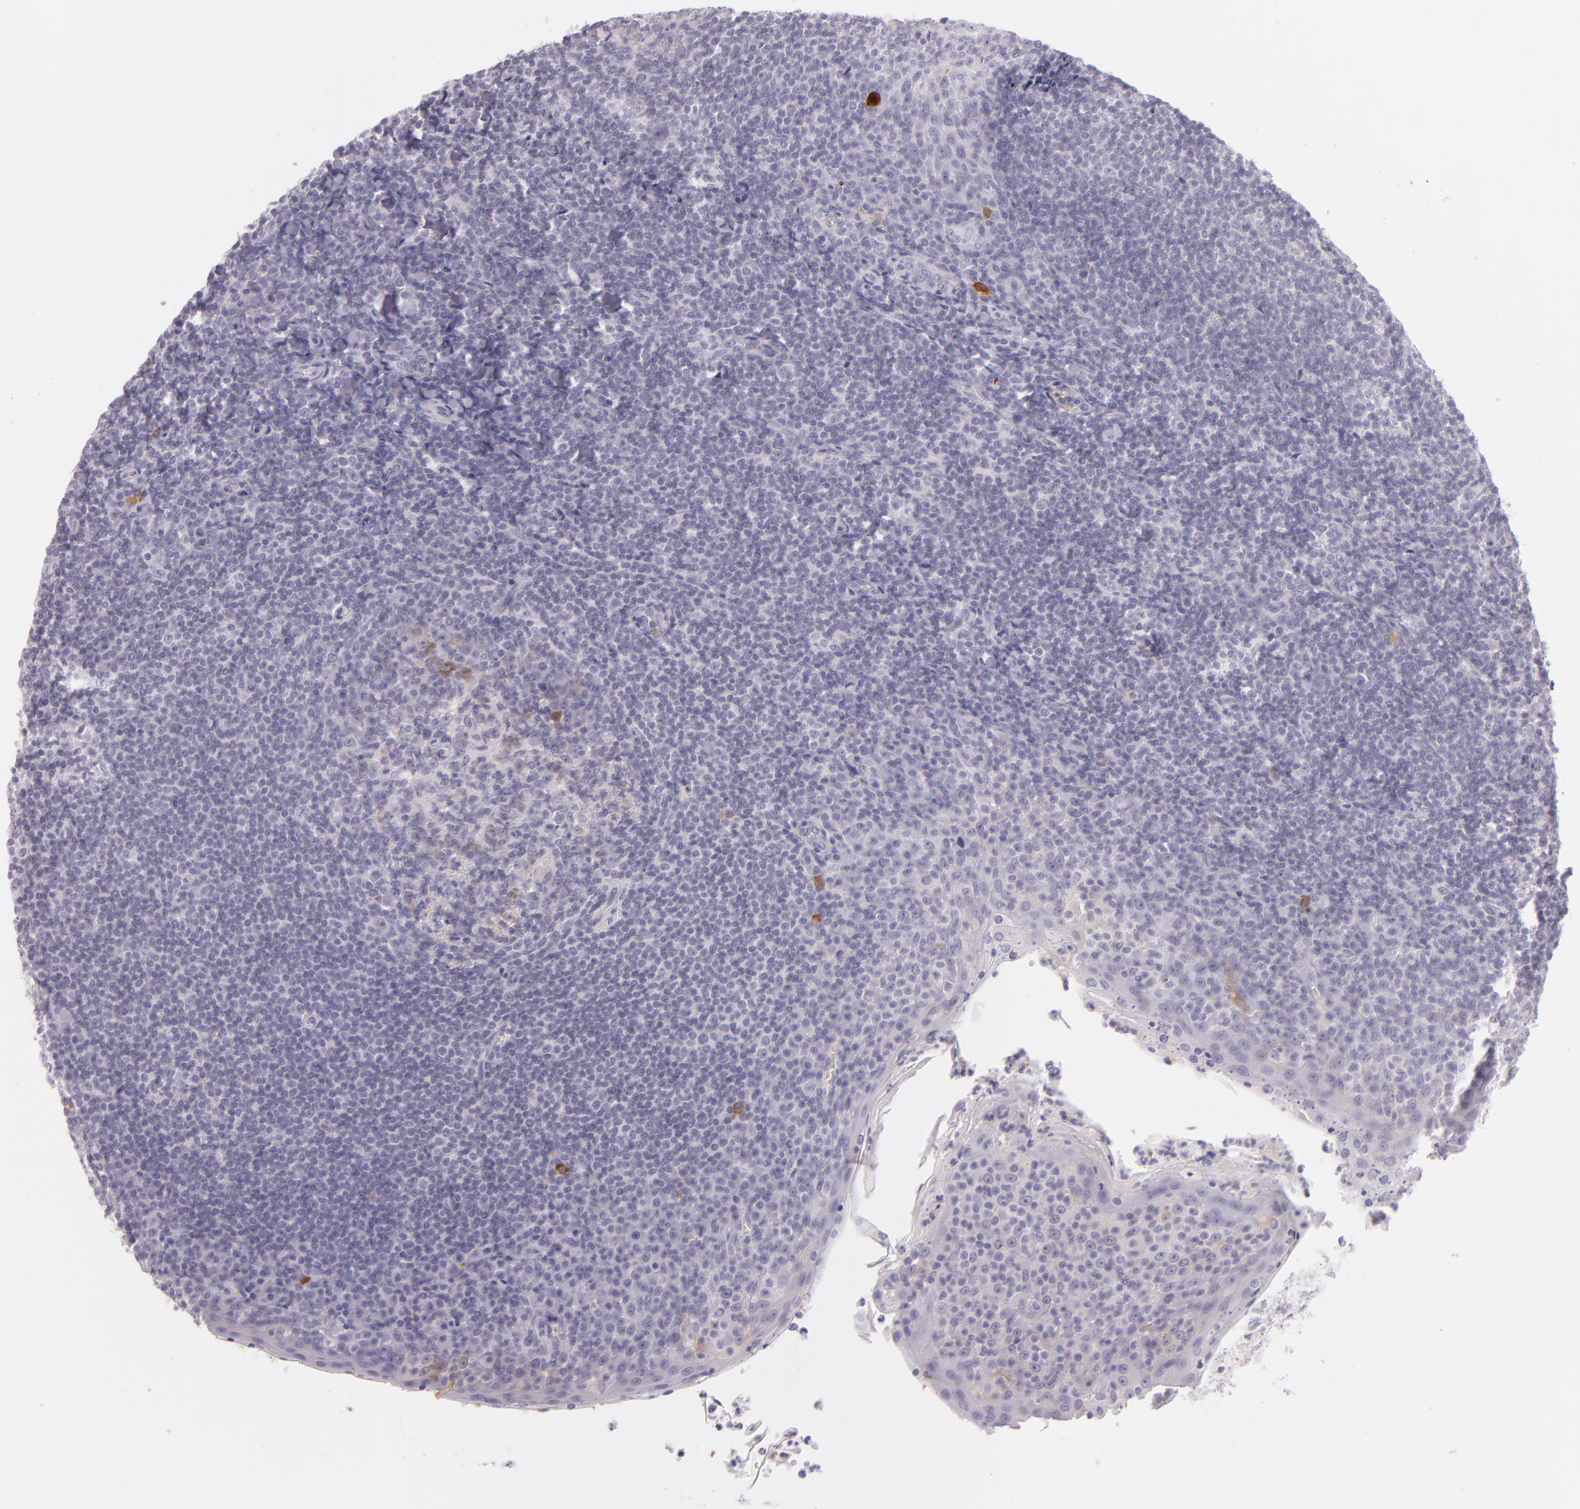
{"staining": {"intensity": "weak", "quantity": "<25%", "location": "cytoplasmic/membranous"}, "tissue": "tonsil", "cell_type": "Germinal center cells", "image_type": "normal", "snomed": [{"axis": "morphology", "description": "Normal tissue, NOS"}, {"axis": "topography", "description": "Tonsil"}], "caption": "IHC photomicrograph of unremarkable tonsil: human tonsil stained with DAB exhibits no significant protein positivity in germinal center cells. (DAB immunohistochemistry (IHC), high magnification).", "gene": "CBS", "patient": {"sex": "male", "age": 31}}